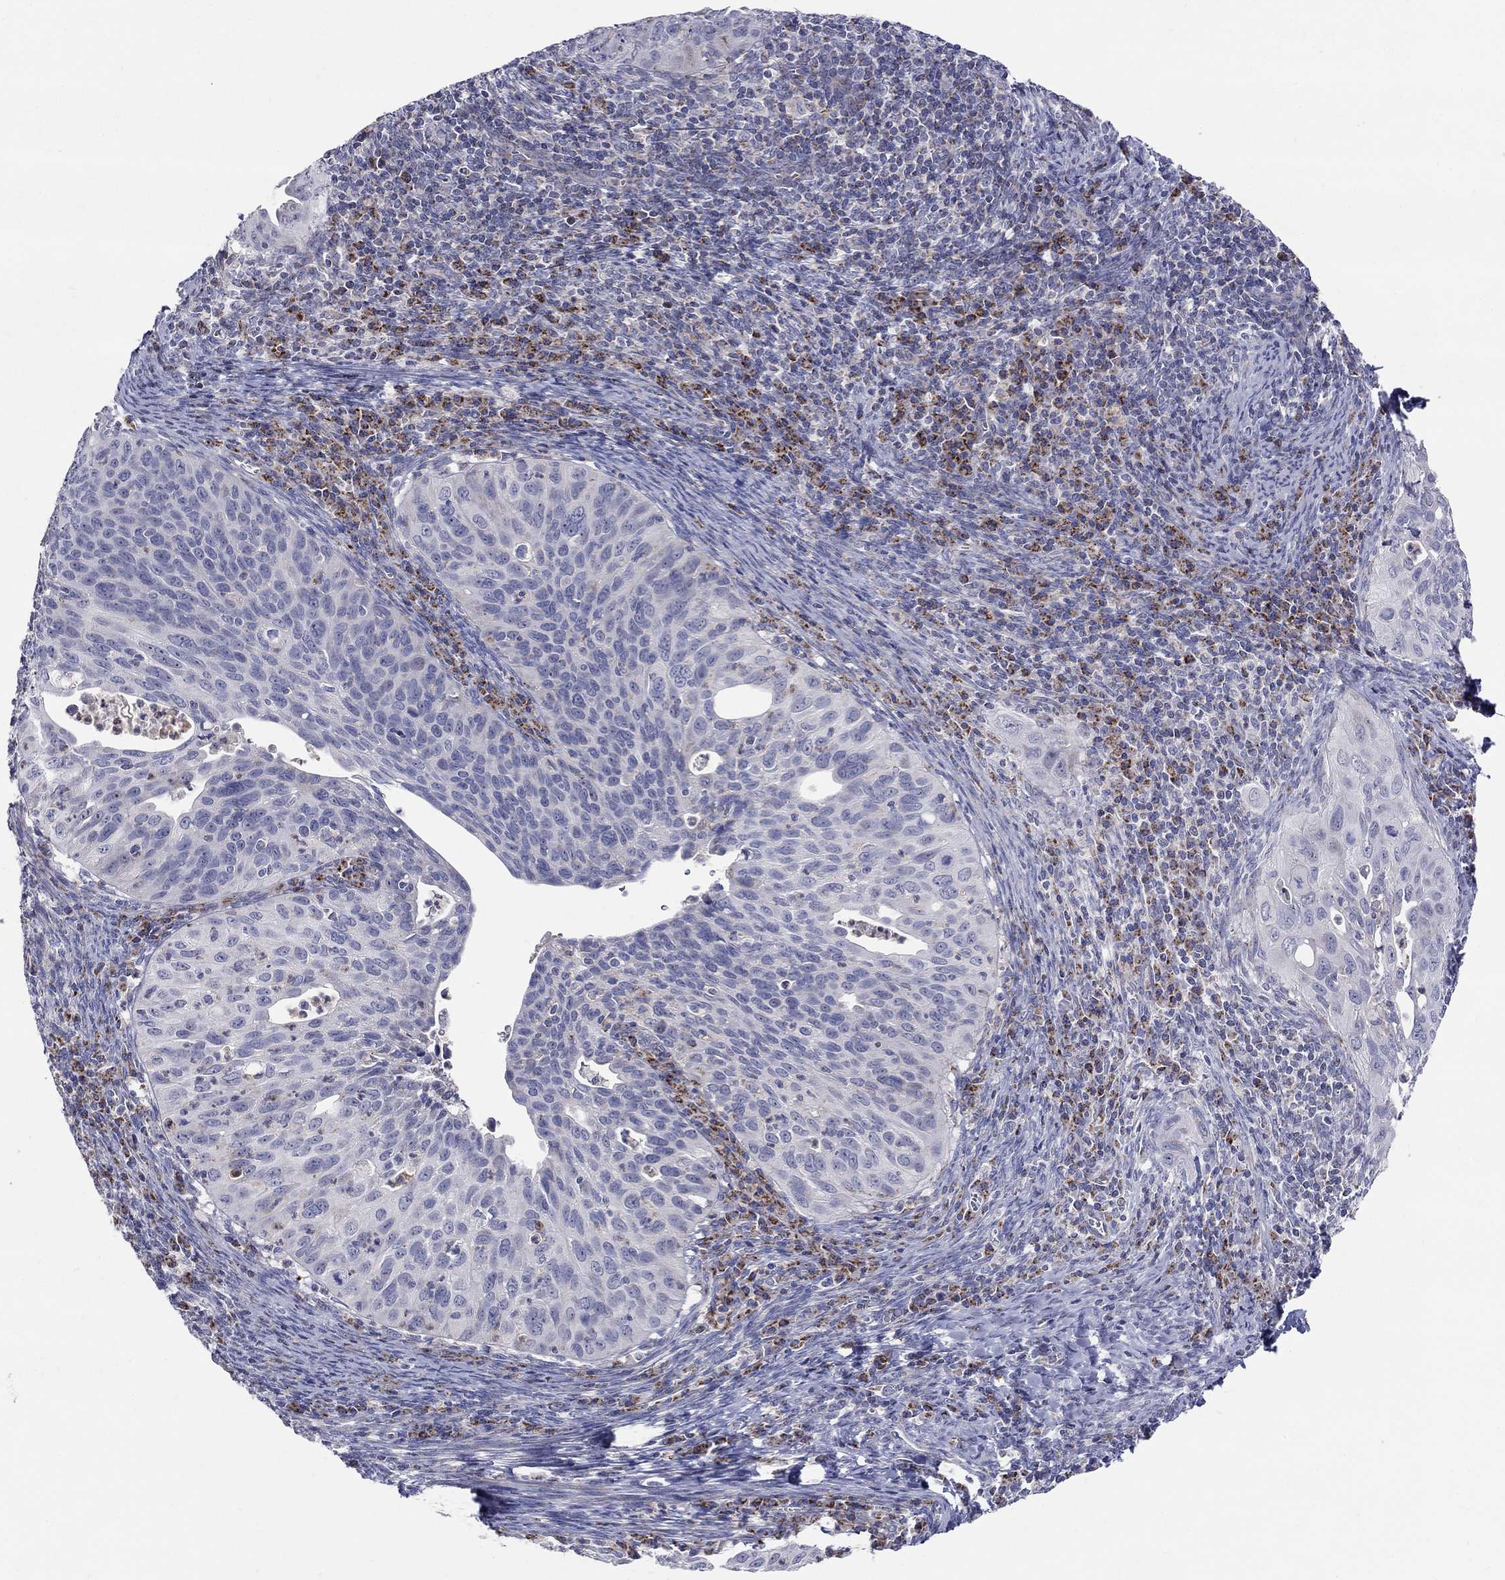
{"staining": {"intensity": "negative", "quantity": "none", "location": "none"}, "tissue": "cervical cancer", "cell_type": "Tumor cells", "image_type": "cancer", "snomed": [{"axis": "morphology", "description": "Squamous cell carcinoma, NOS"}, {"axis": "topography", "description": "Cervix"}], "caption": "Tumor cells show no significant expression in squamous cell carcinoma (cervical). Nuclei are stained in blue.", "gene": "HMX2", "patient": {"sex": "female", "age": 26}}